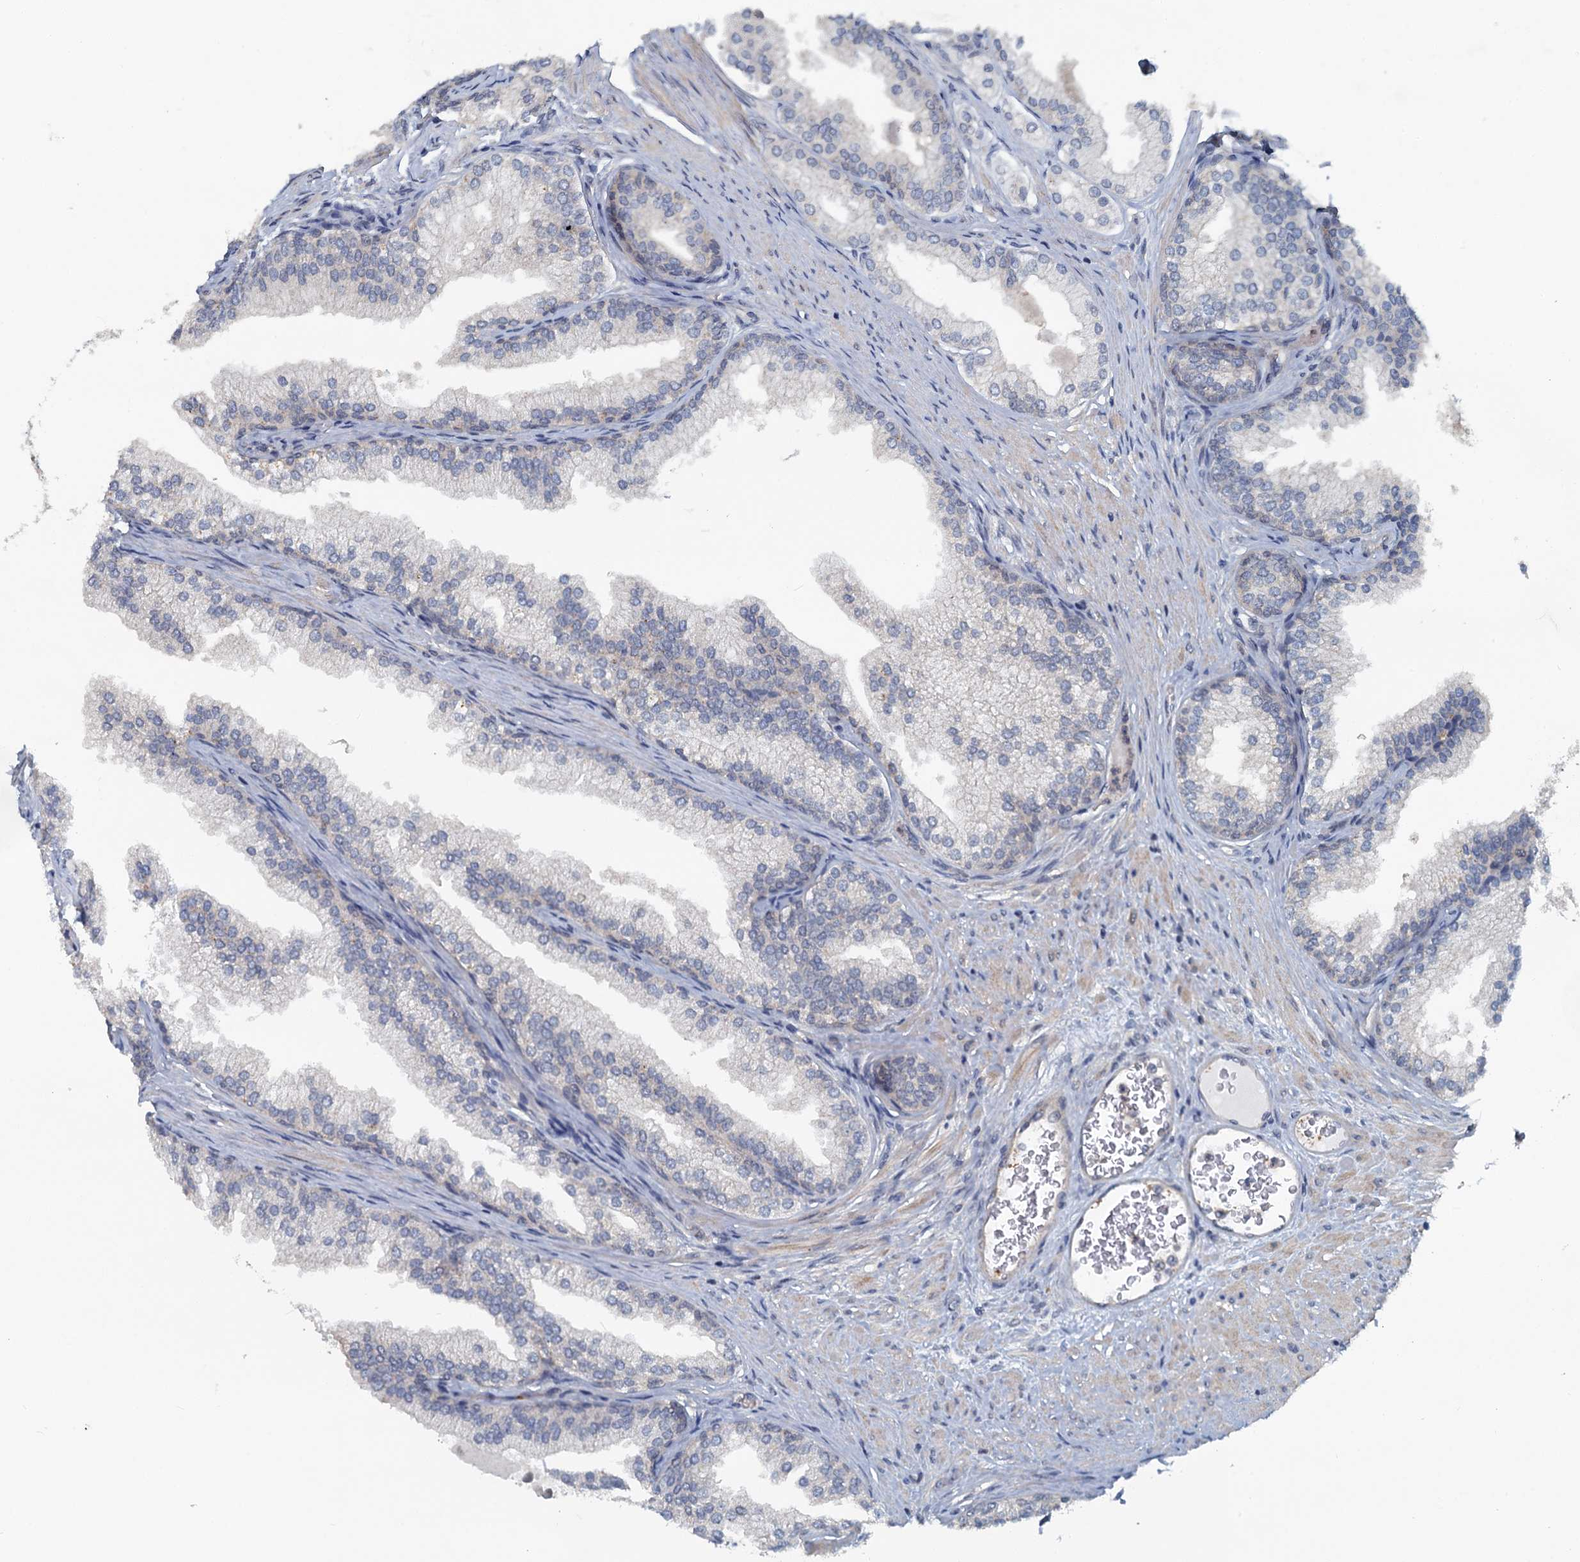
{"staining": {"intensity": "moderate", "quantity": "25%-75%", "location": "cytoplasmic/membranous"}, "tissue": "prostate", "cell_type": "Glandular cells", "image_type": "normal", "snomed": [{"axis": "morphology", "description": "Normal tissue, NOS"}, {"axis": "topography", "description": "Prostate"}], "caption": "Protein analysis of normal prostate displays moderate cytoplasmic/membranous staining in approximately 25%-75% of glandular cells.", "gene": "GCLM", "patient": {"sex": "male", "age": 76}}